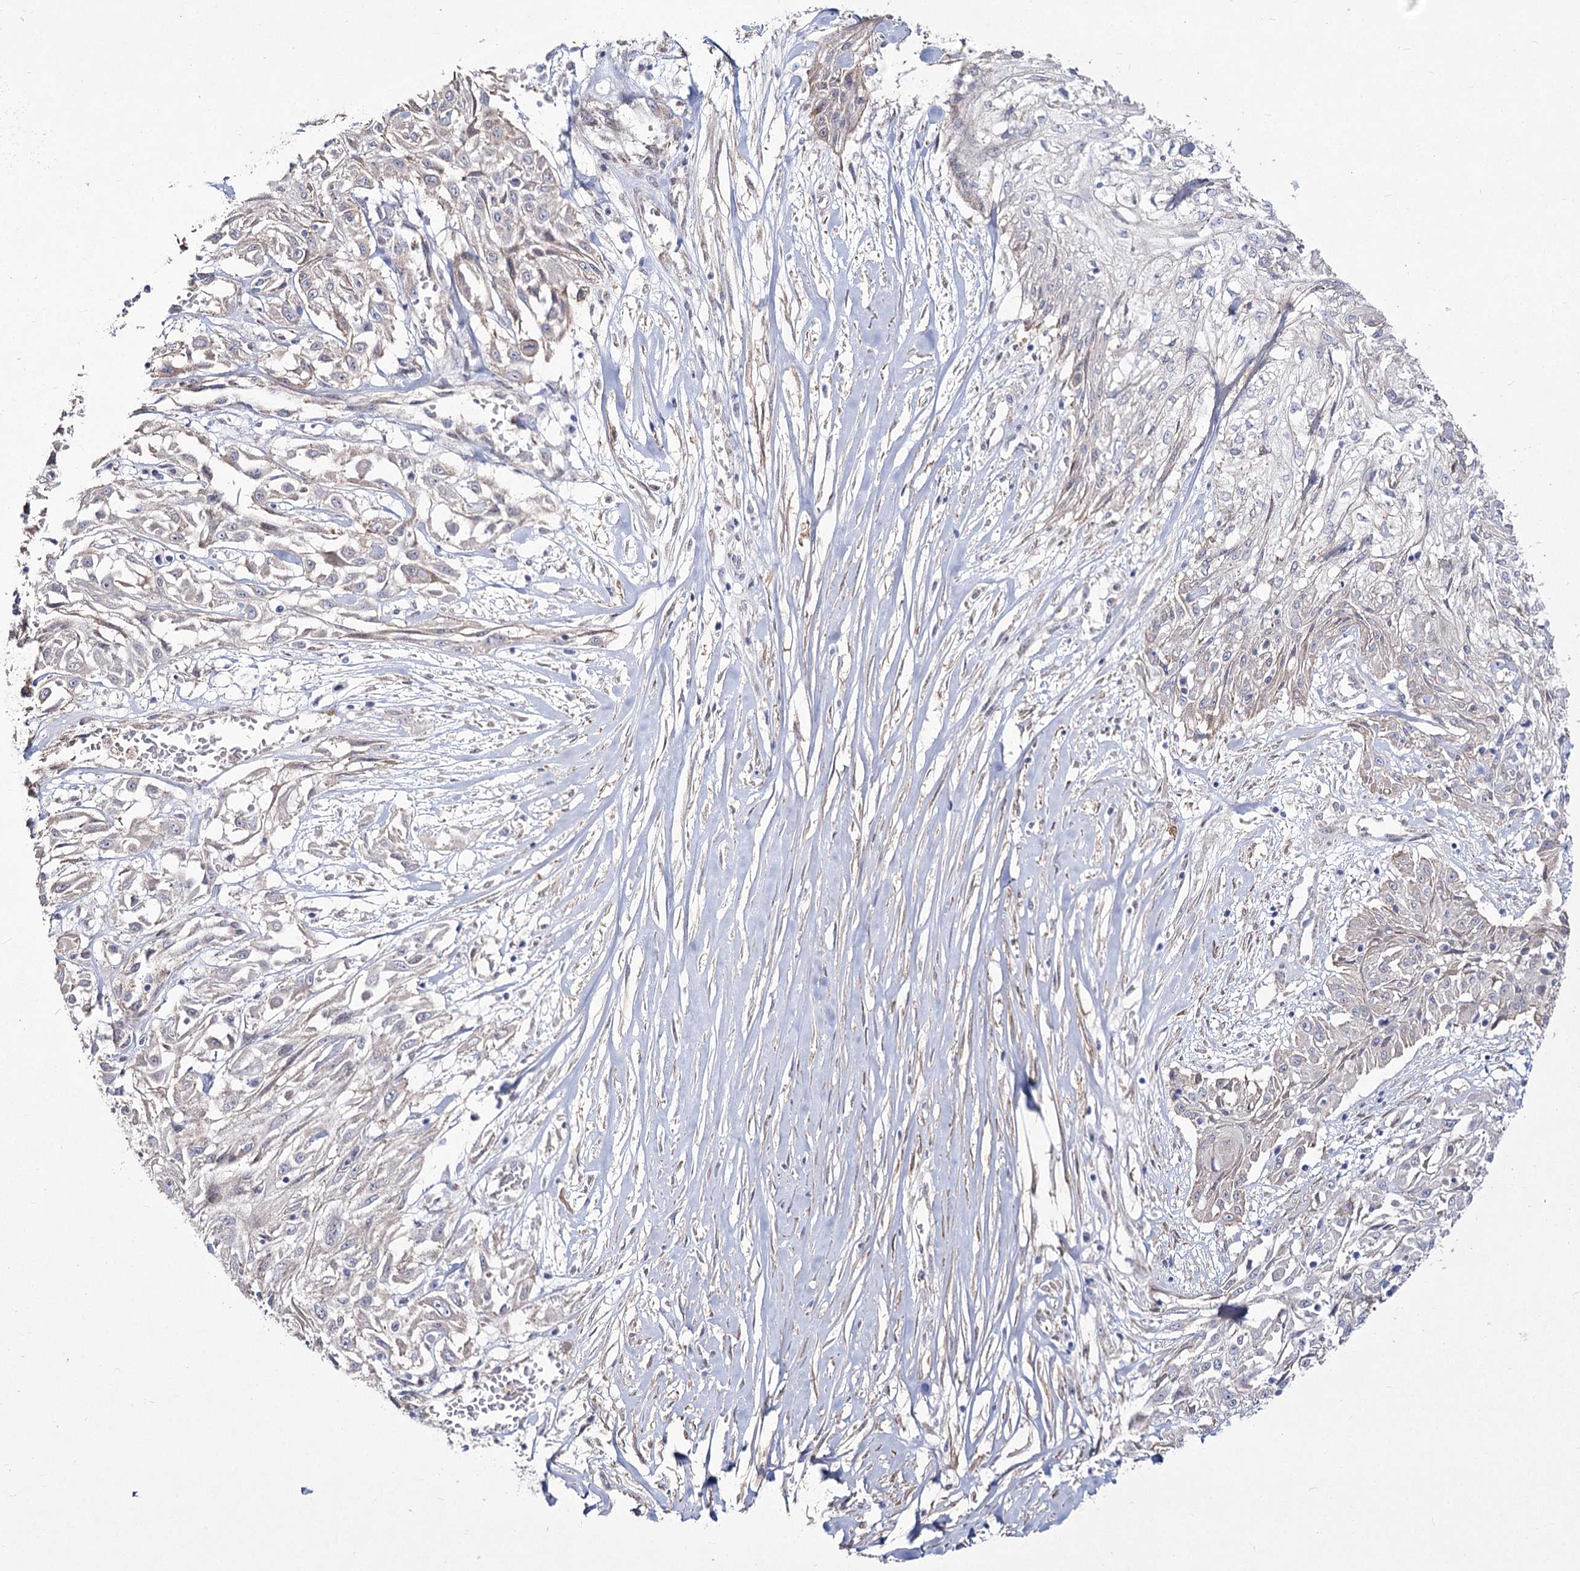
{"staining": {"intensity": "negative", "quantity": "none", "location": "none"}, "tissue": "skin cancer", "cell_type": "Tumor cells", "image_type": "cancer", "snomed": [{"axis": "morphology", "description": "Squamous cell carcinoma, NOS"}, {"axis": "morphology", "description": "Squamous cell carcinoma, metastatic, NOS"}, {"axis": "topography", "description": "Skin"}, {"axis": "topography", "description": "Lymph node"}], "caption": "Immunohistochemistry image of neoplastic tissue: skin metastatic squamous cell carcinoma stained with DAB (3,3'-diaminobenzidine) exhibits no significant protein expression in tumor cells.", "gene": "ME3", "patient": {"sex": "male", "age": 75}}